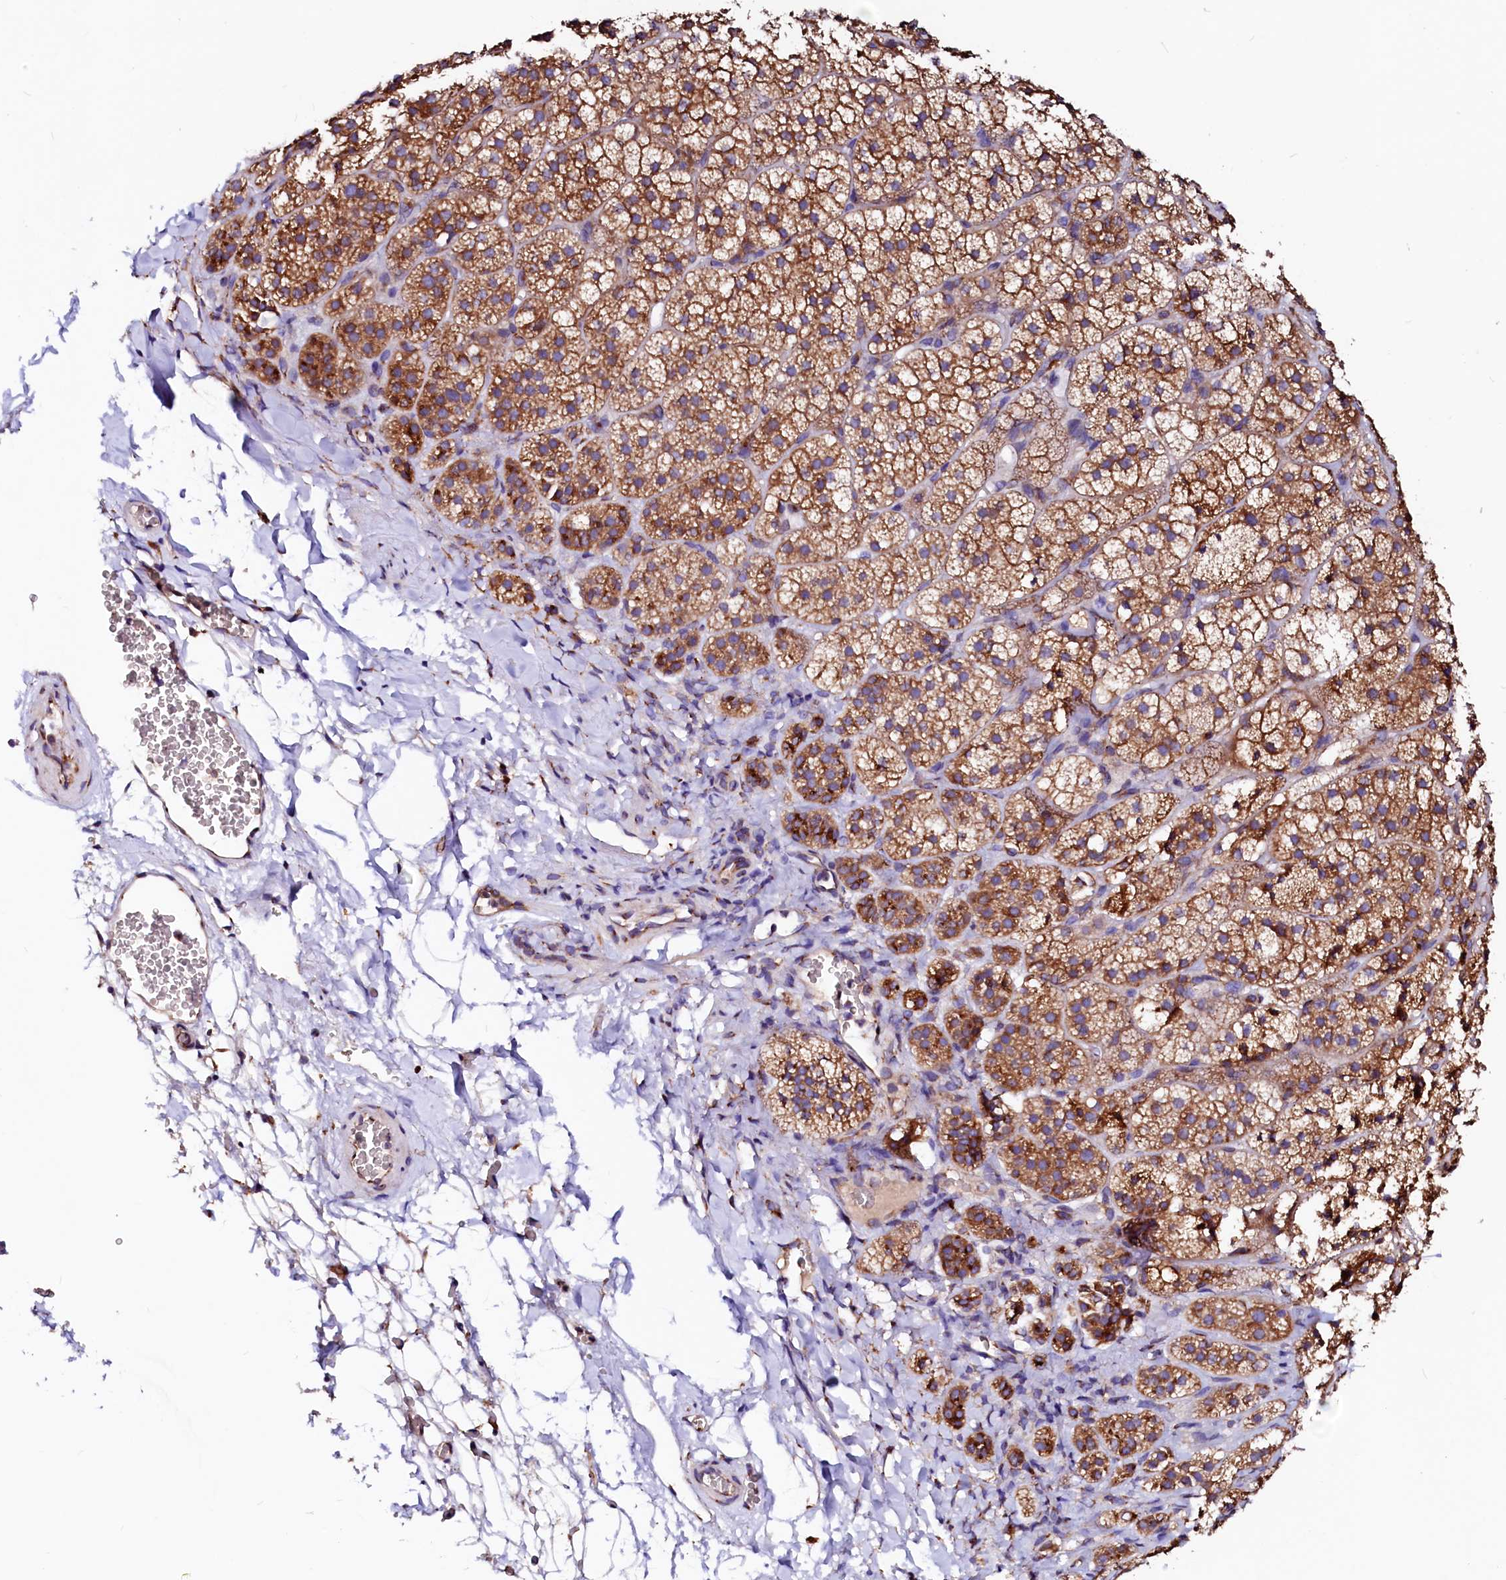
{"staining": {"intensity": "strong", "quantity": ">75%", "location": "cytoplasmic/membranous"}, "tissue": "adrenal gland", "cell_type": "Glandular cells", "image_type": "normal", "snomed": [{"axis": "morphology", "description": "Normal tissue, NOS"}, {"axis": "topography", "description": "Adrenal gland"}], "caption": "High-magnification brightfield microscopy of normal adrenal gland stained with DAB (brown) and counterstained with hematoxylin (blue). glandular cells exhibit strong cytoplasmic/membranous expression is identified in approximately>75% of cells. The protein of interest is shown in brown color, while the nuclei are stained blue.", "gene": "LMAN1", "patient": {"sex": "female", "age": 44}}